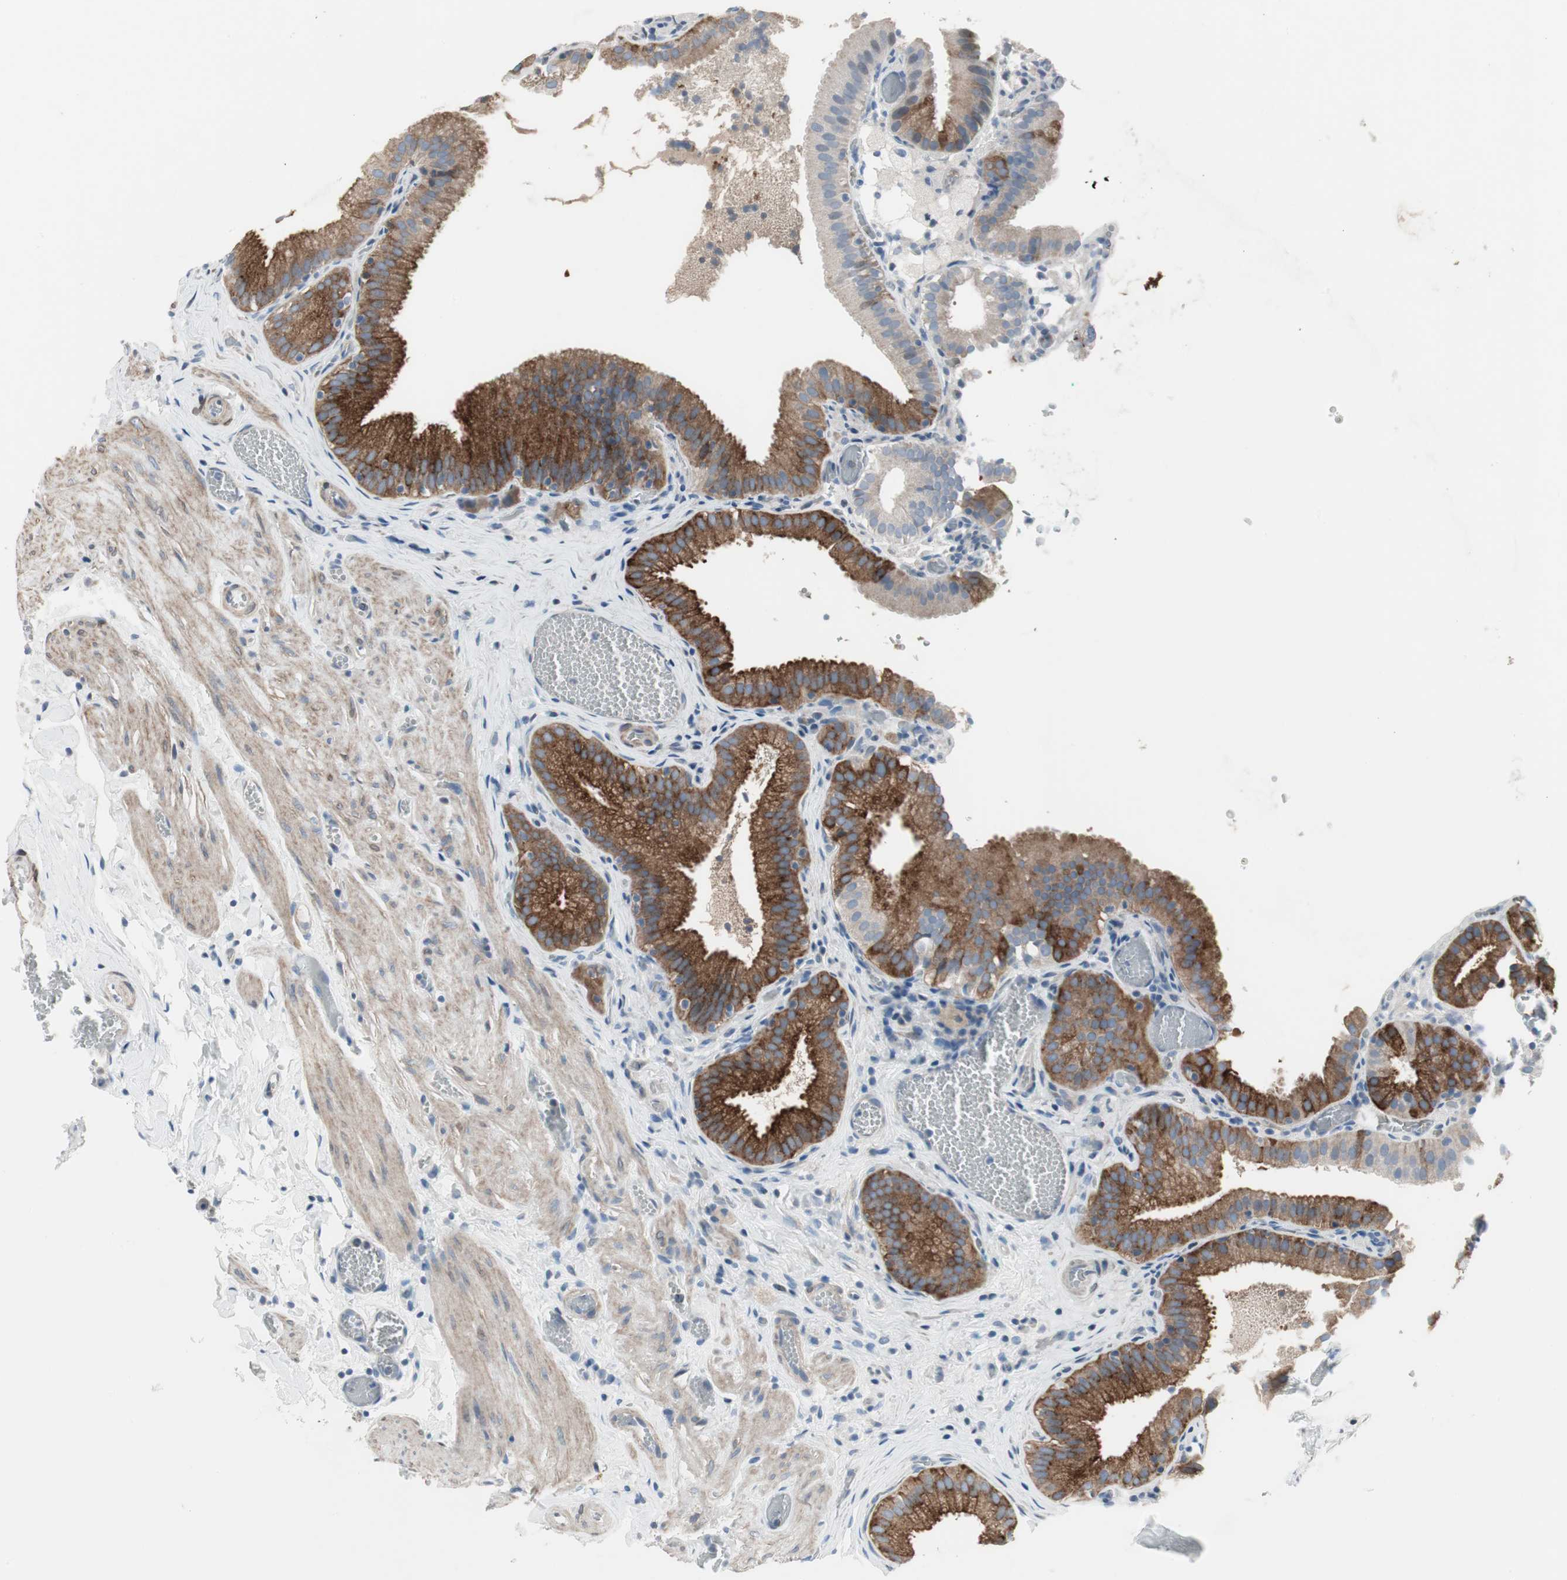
{"staining": {"intensity": "strong", "quantity": ">75%", "location": "cytoplasmic/membranous"}, "tissue": "gallbladder", "cell_type": "Glandular cells", "image_type": "normal", "snomed": [{"axis": "morphology", "description": "Normal tissue, NOS"}, {"axis": "topography", "description": "Gallbladder"}], "caption": "The image reveals a brown stain indicating the presence of a protein in the cytoplasmic/membranous of glandular cells in gallbladder.", "gene": "PIGR", "patient": {"sex": "male", "age": 54}}